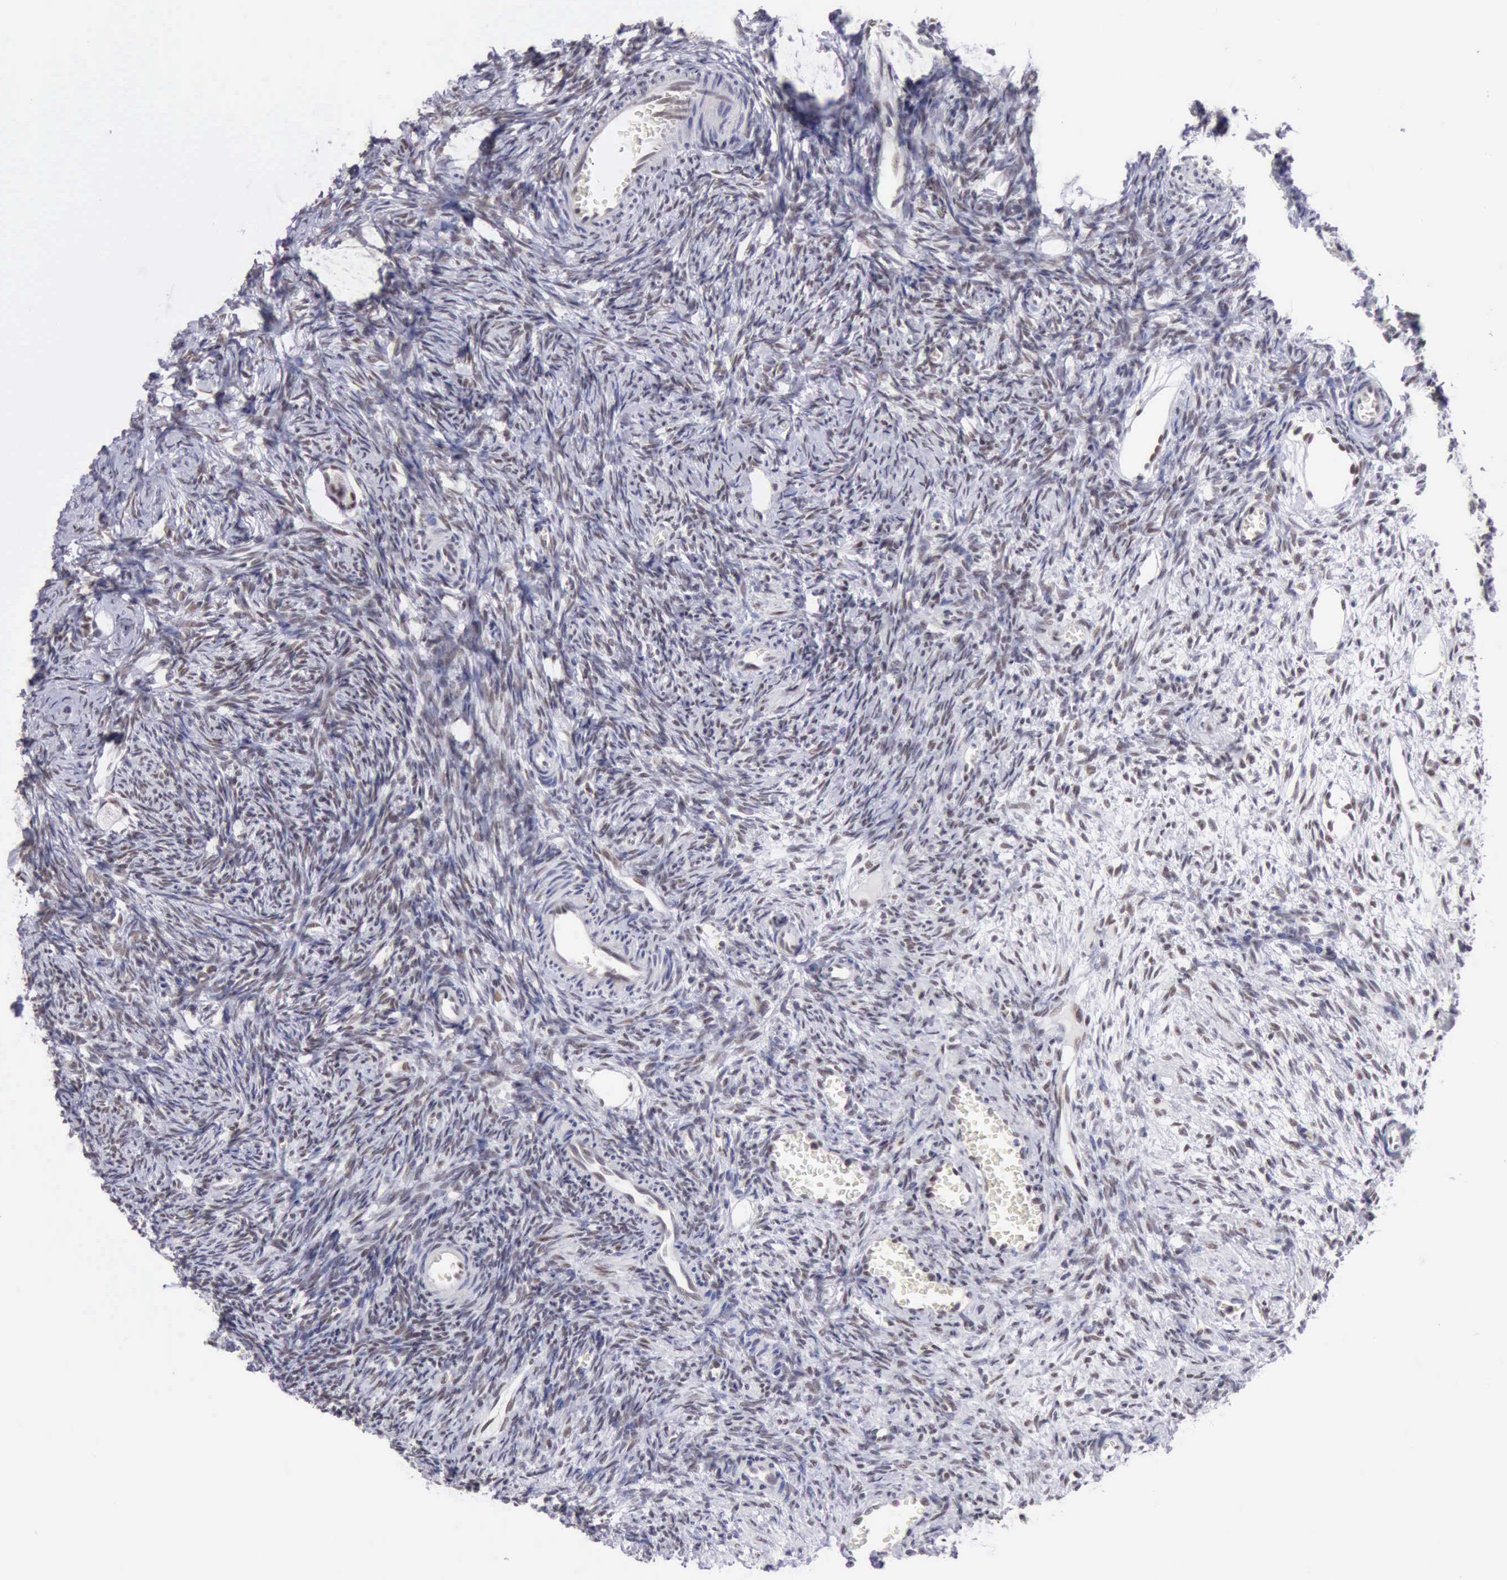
{"staining": {"intensity": "negative", "quantity": "none", "location": "none"}, "tissue": "ovary", "cell_type": "Ovarian stroma cells", "image_type": "normal", "snomed": [{"axis": "morphology", "description": "Normal tissue, NOS"}, {"axis": "topography", "description": "Ovary"}], "caption": "IHC image of unremarkable ovary stained for a protein (brown), which shows no staining in ovarian stroma cells.", "gene": "ERCC4", "patient": {"sex": "female", "age": 27}}